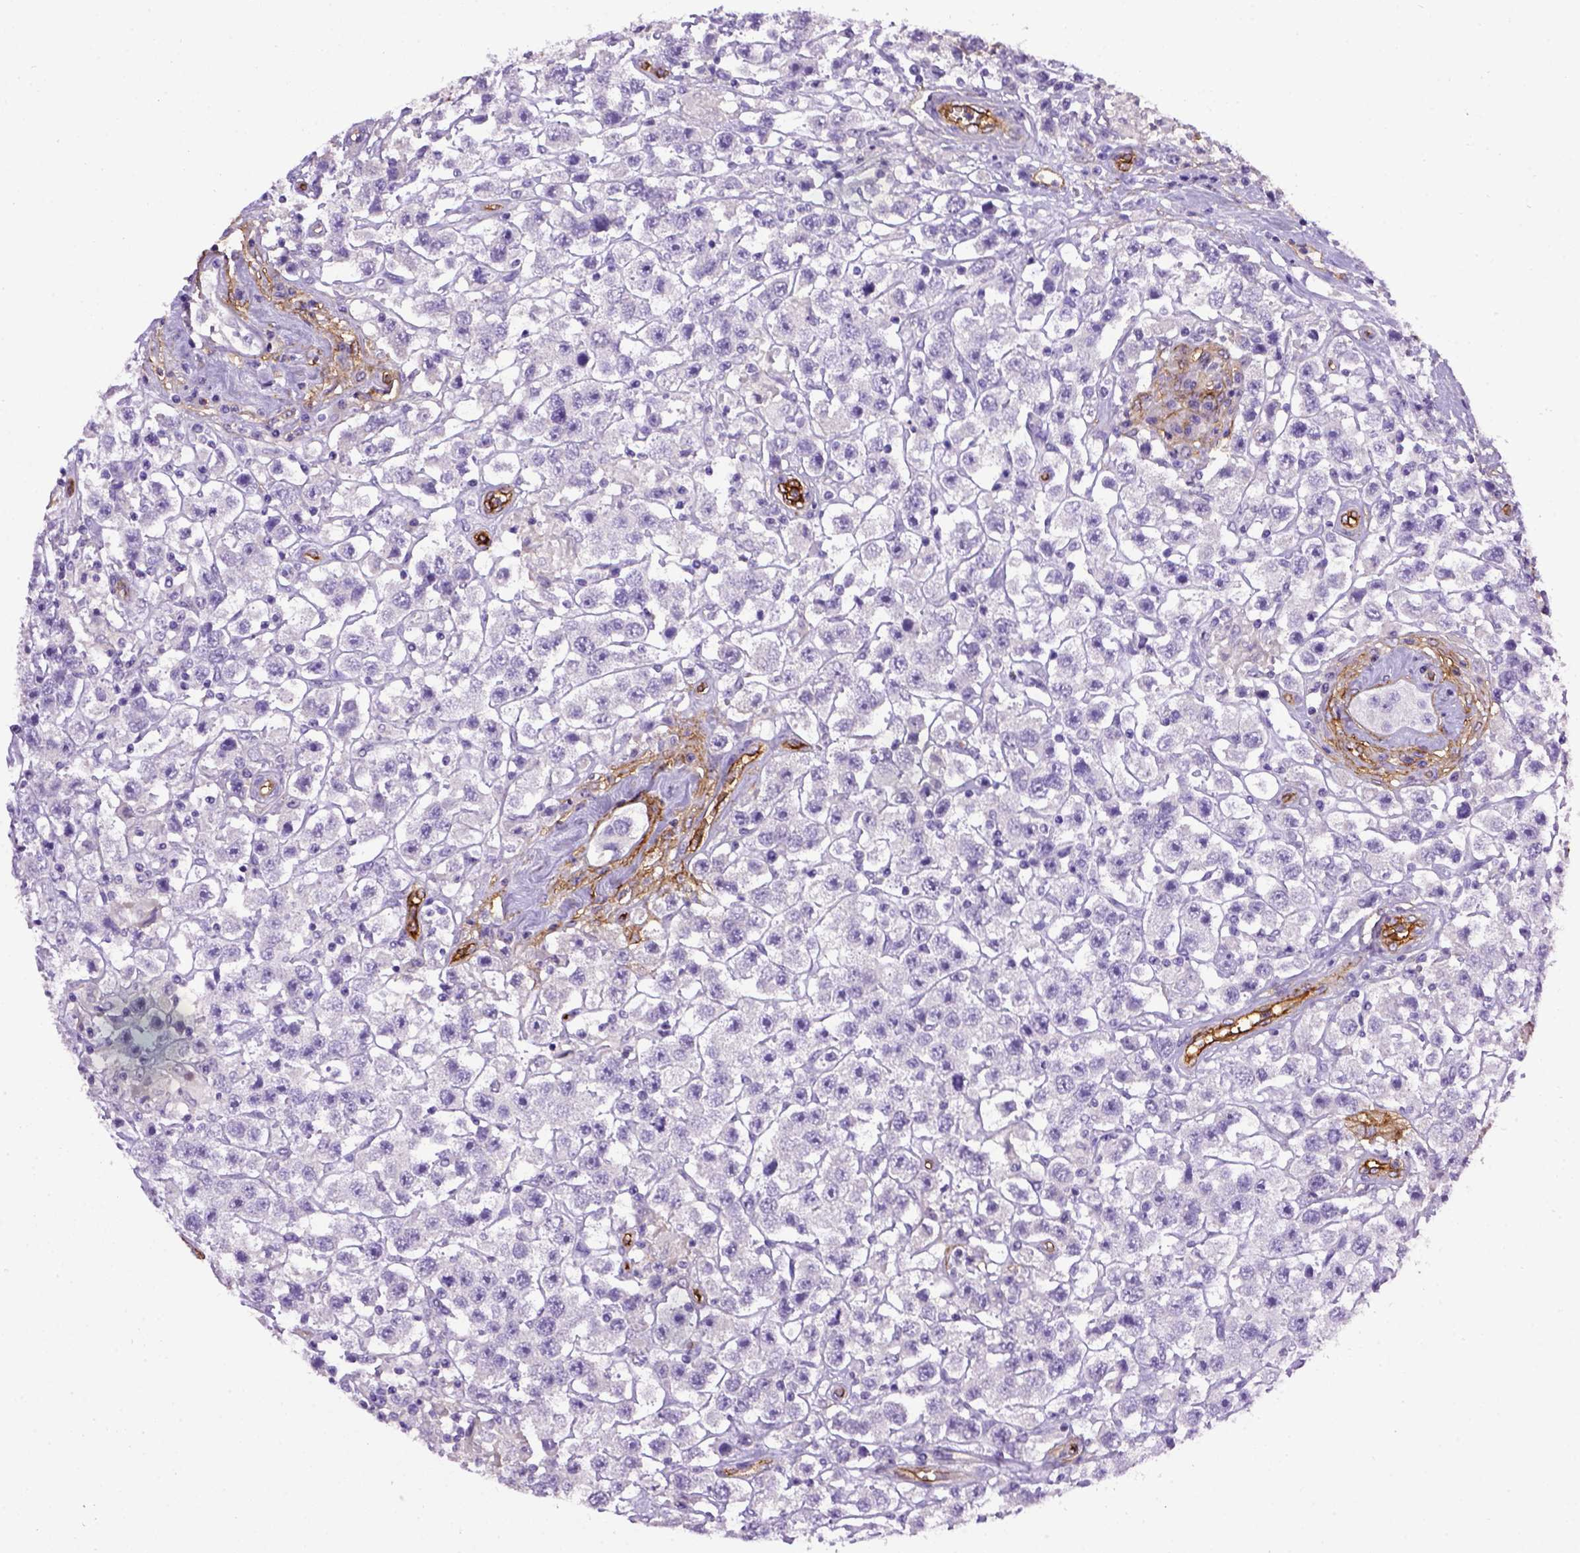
{"staining": {"intensity": "negative", "quantity": "none", "location": "none"}, "tissue": "testis cancer", "cell_type": "Tumor cells", "image_type": "cancer", "snomed": [{"axis": "morphology", "description": "Seminoma, NOS"}, {"axis": "topography", "description": "Testis"}], "caption": "Tumor cells show no significant expression in testis cancer.", "gene": "ENG", "patient": {"sex": "male", "age": 45}}